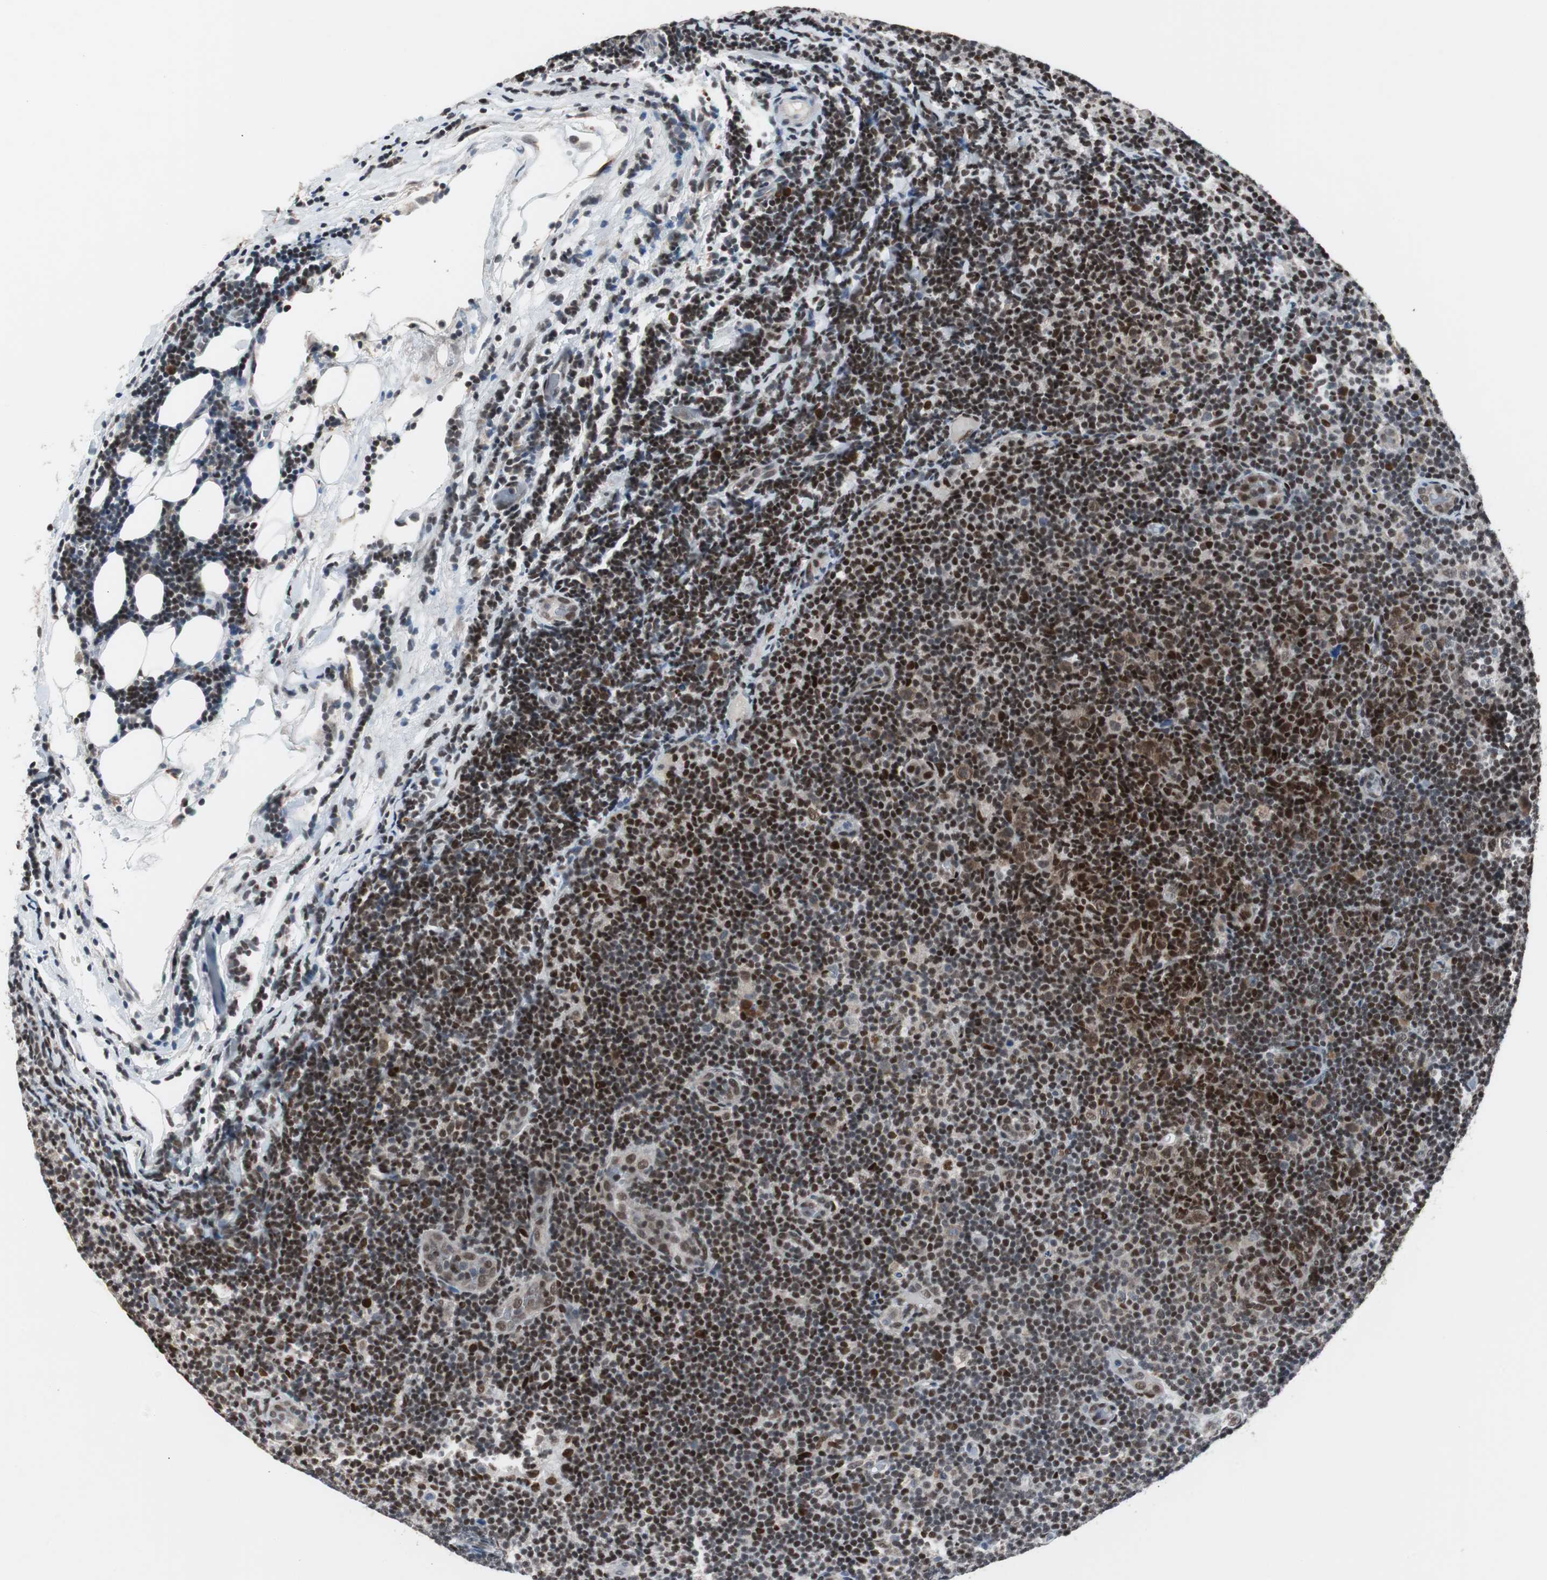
{"staining": {"intensity": "strong", "quantity": ">75%", "location": "cytoplasmic/membranous,nuclear"}, "tissue": "lymphoma", "cell_type": "Tumor cells", "image_type": "cancer", "snomed": [{"axis": "morphology", "description": "Malignant lymphoma, non-Hodgkin's type, Low grade"}, {"axis": "topography", "description": "Lymph node"}], "caption": "Lymphoma tissue reveals strong cytoplasmic/membranous and nuclear positivity in about >75% of tumor cells", "gene": "ZHX2", "patient": {"sex": "male", "age": 83}}